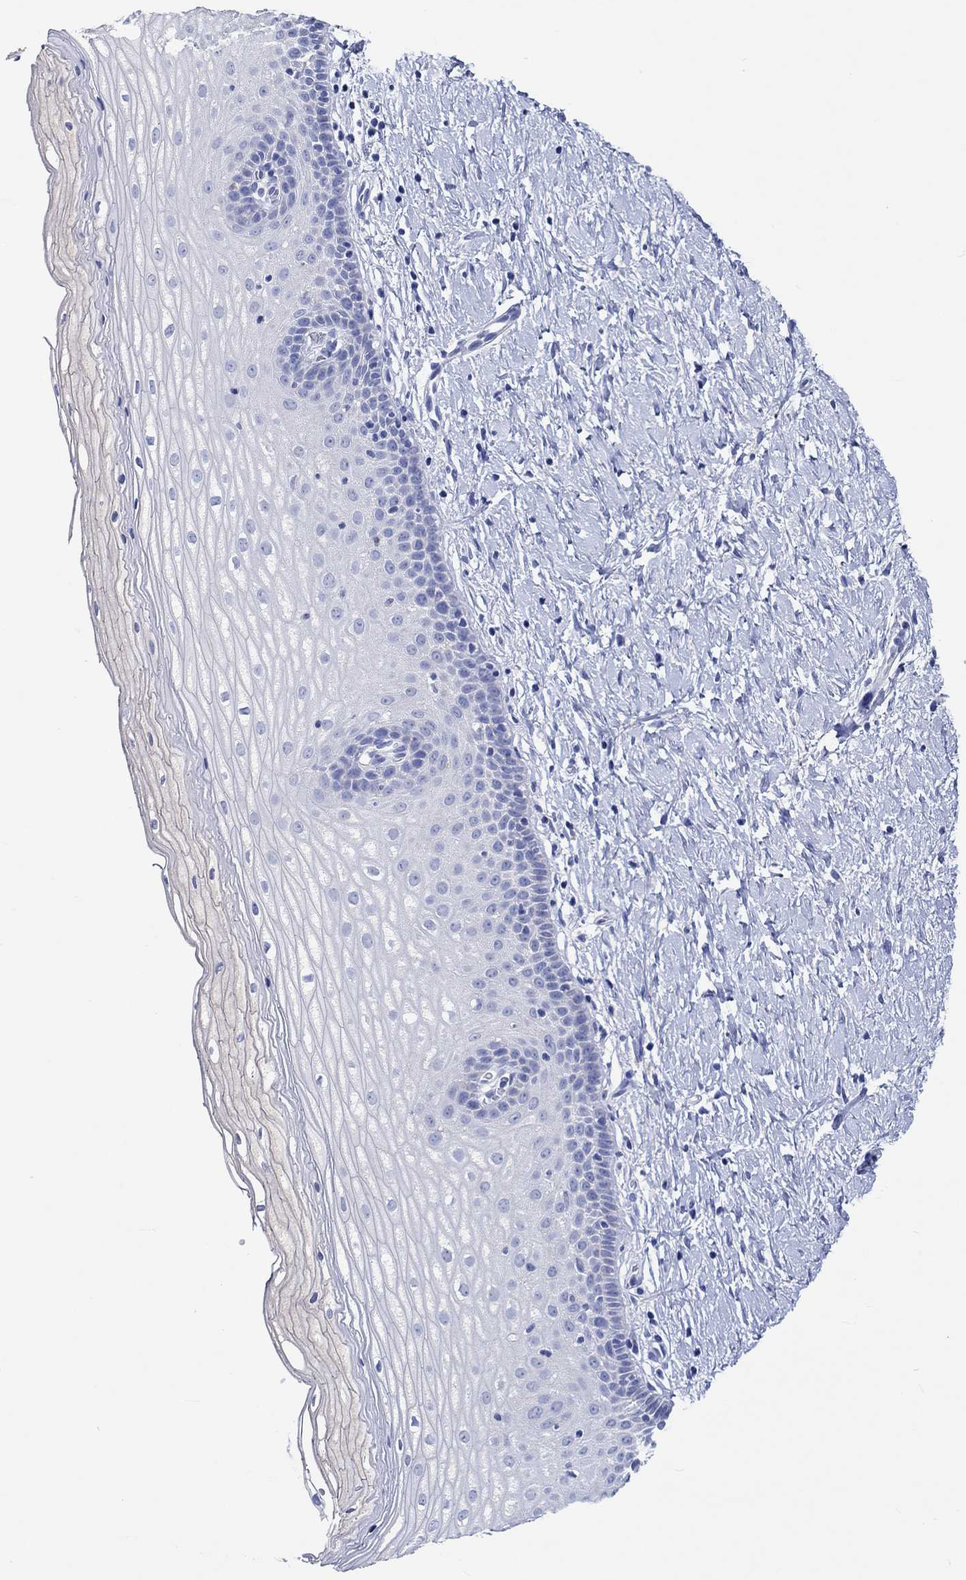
{"staining": {"intensity": "negative", "quantity": "none", "location": "none"}, "tissue": "cervix", "cell_type": "Glandular cells", "image_type": "normal", "snomed": [{"axis": "morphology", "description": "Normal tissue, NOS"}, {"axis": "topography", "description": "Cervix"}], "caption": "Glandular cells are negative for protein expression in benign human cervix. (DAB (3,3'-diaminobenzidine) immunohistochemistry visualized using brightfield microscopy, high magnification).", "gene": "SHISA4", "patient": {"sex": "female", "age": 37}}